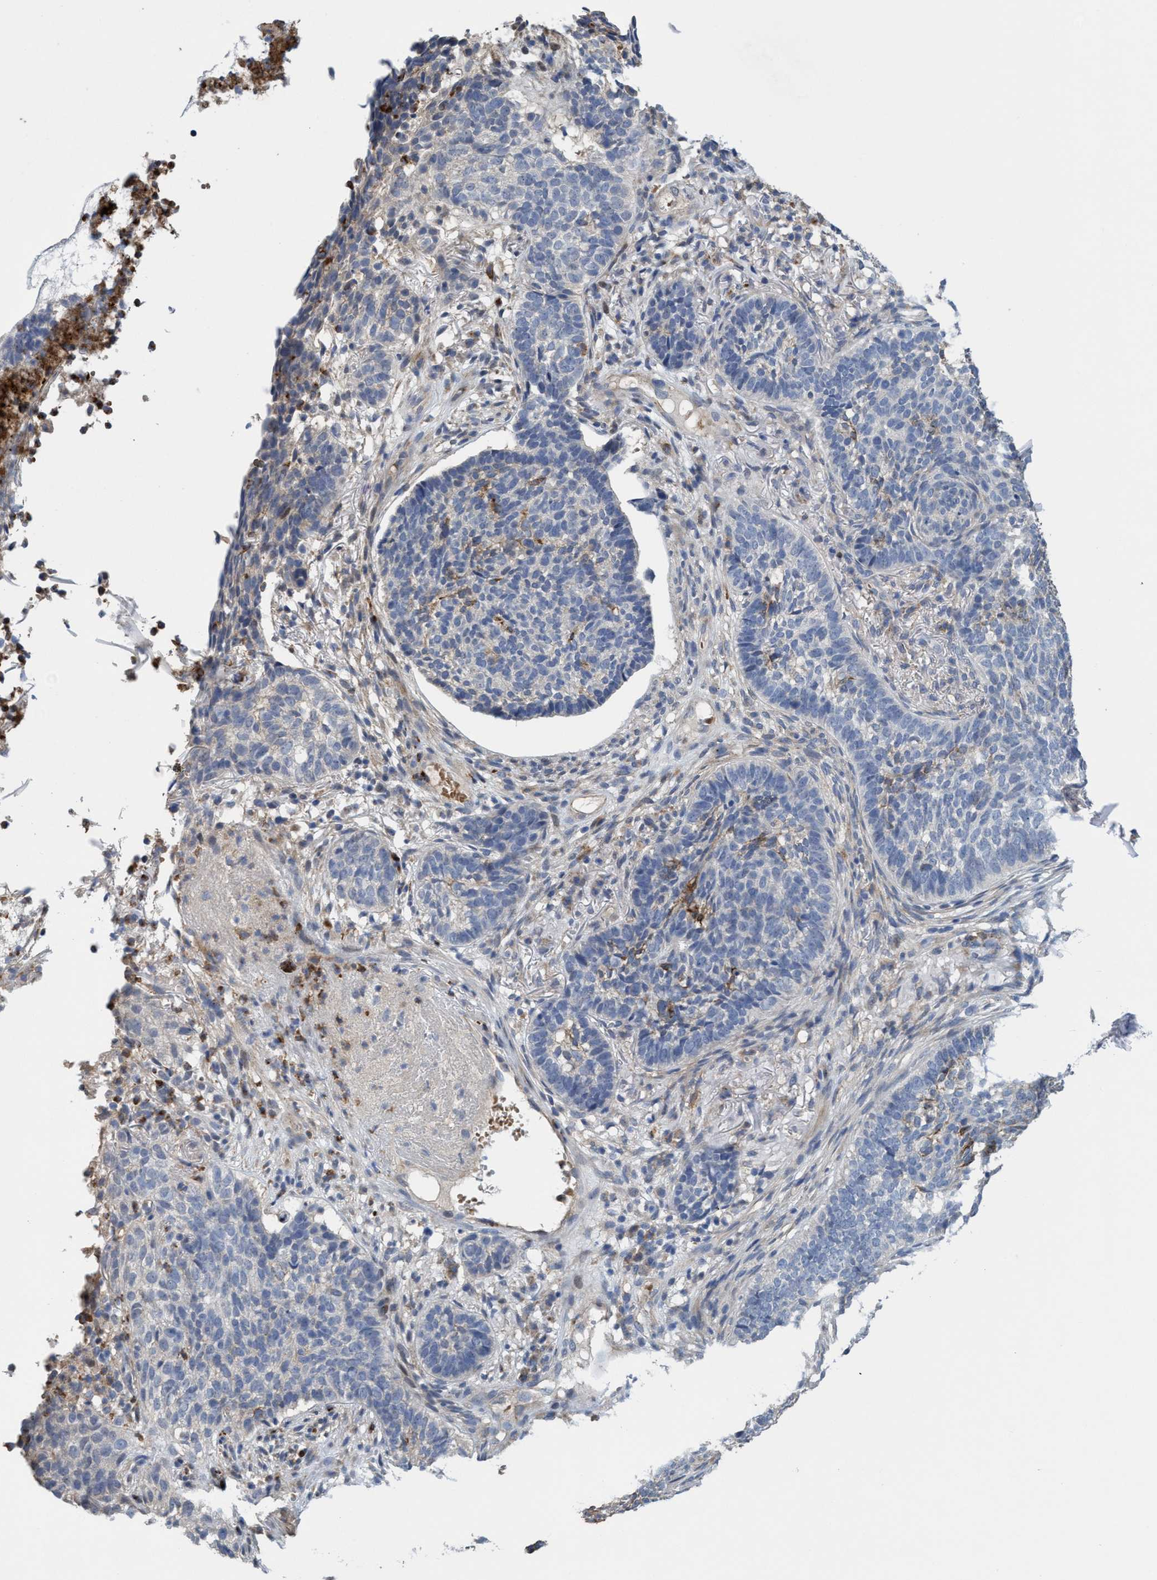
{"staining": {"intensity": "moderate", "quantity": "<25%", "location": "cytoplasmic/membranous"}, "tissue": "skin cancer", "cell_type": "Tumor cells", "image_type": "cancer", "snomed": [{"axis": "morphology", "description": "Basal cell carcinoma"}, {"axis": "topography", "description": "Skin"}], "caption": "This micrograph reveals immunohistochemistry staining of human basal cell carcinoma (skin), with low moderate cytoplasmic/membranous expression in about <25% of tumor cells.", "gene": "SEMA4D", "patient": {"sex": "male", "age": 85}}